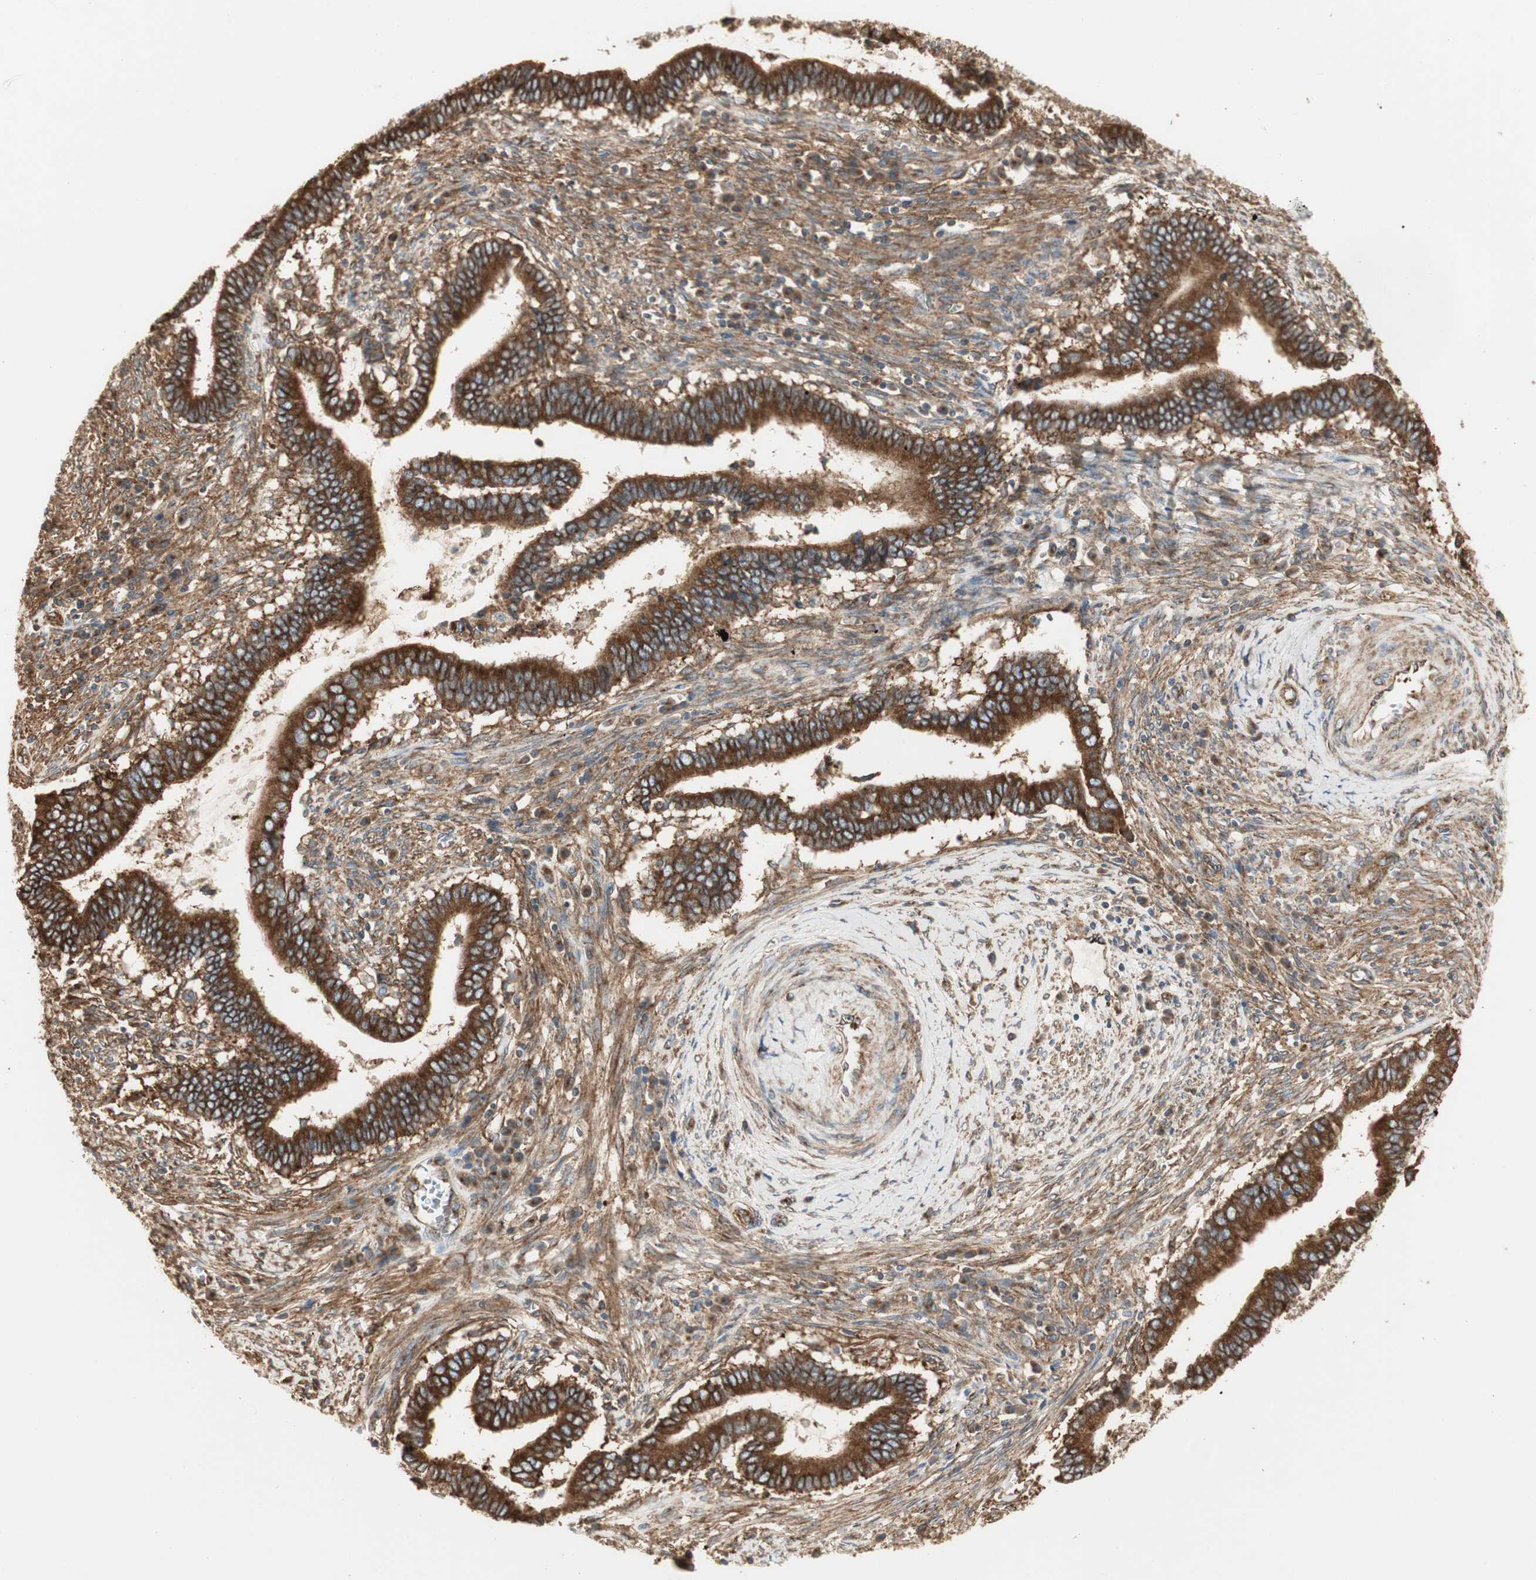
{"staining": {"intensity": "strong", "quantity": ">75%", "location": "cytoplasmic/membranous"}, "tissue": "cervical cancer", "cell_type": "Tumor cells", "image_type": "cancer", "snomed": [{"axis": "morphology", "description": "Adenocarcinoma, NOS"}, {"axis": "topography", "description": "Cervix"}], "caption": "Immunohistochemistry of human cervical cancer exhibits high levels of strong cytoplasmic/membranous staining in approximately >75% of tumor cells.", "gene": "H6PD", "patient": {"sex": "female", "age": 44}}